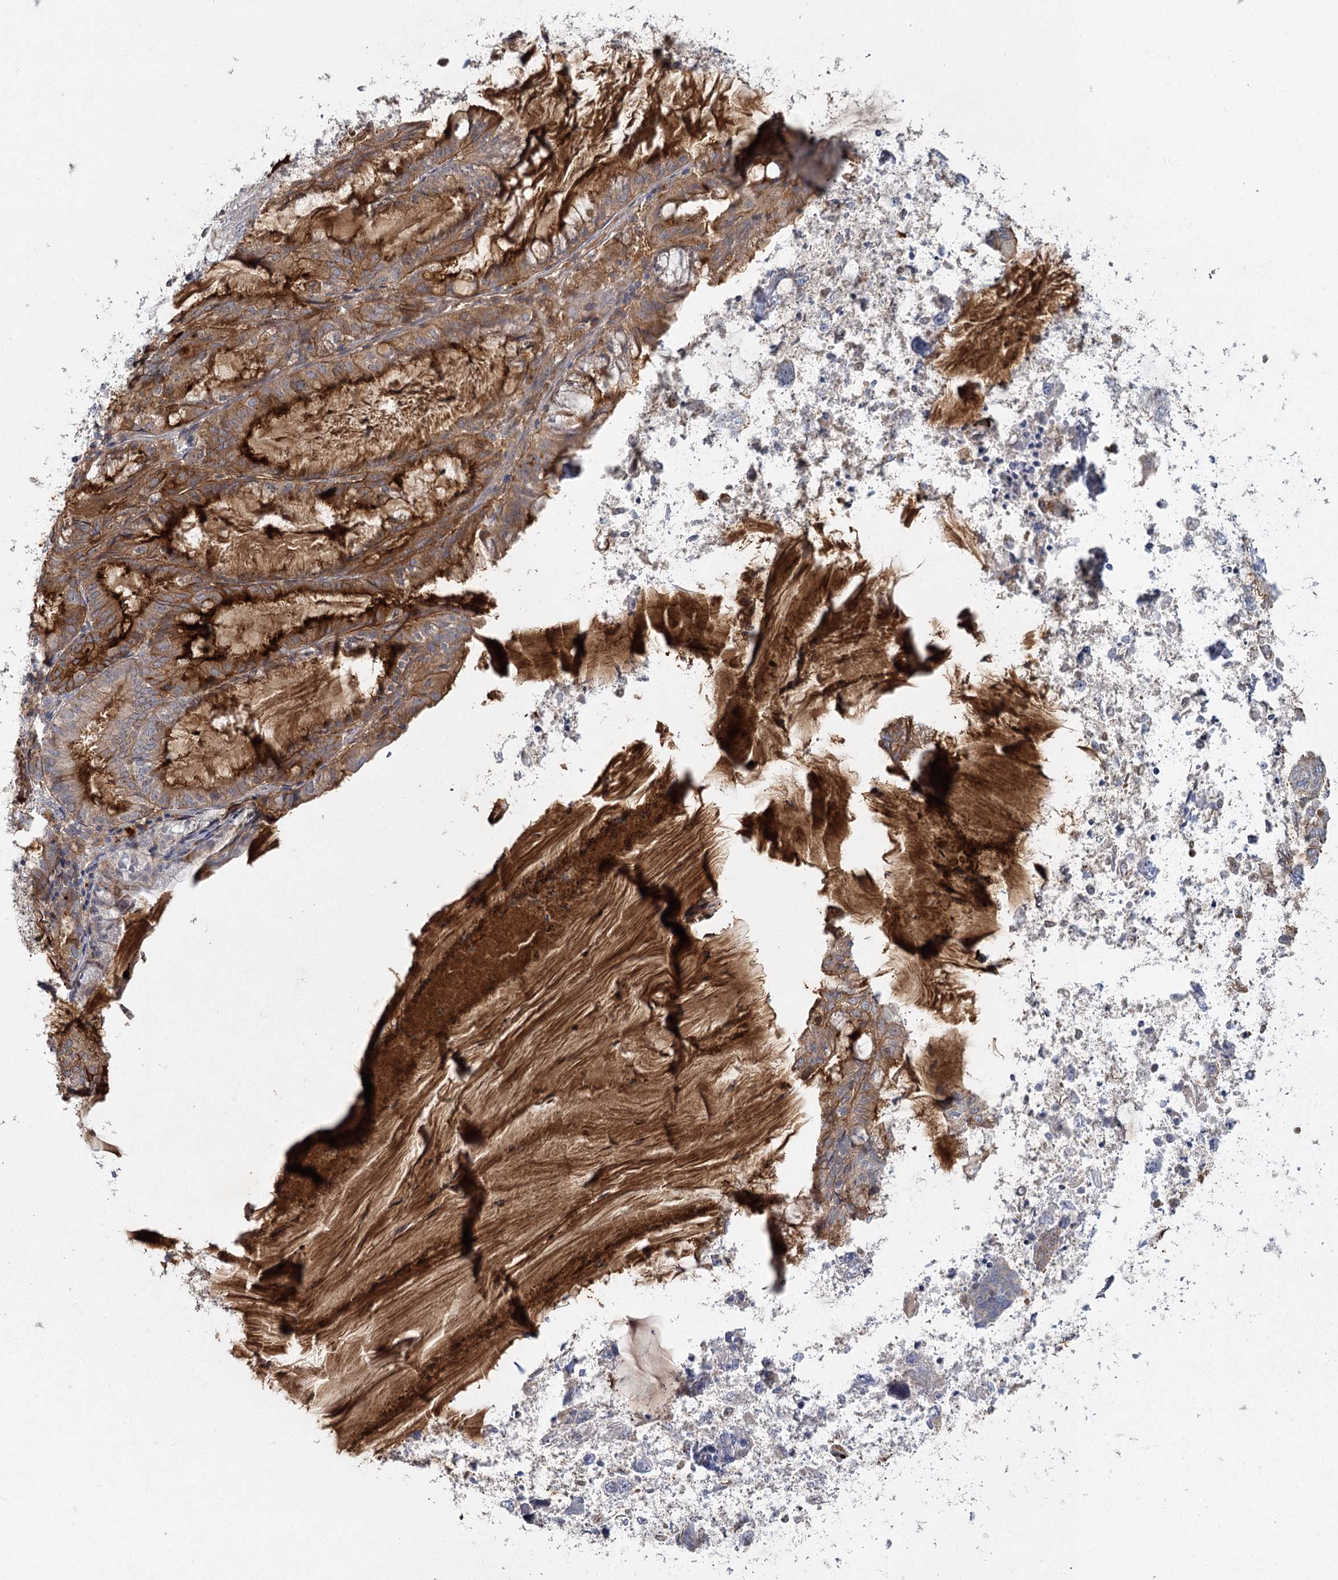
{"staining": {"intensity": "moderate", "quantity": ">75%", "location": "cytoplasmic/membranous"}, "tissue": "endometrial cancer", "cell_type": "Tumor cells", "image_type": "cancer", "snomed": [{"axis": "morphology", "description": "Adenocarcinoma, NOS"}, {"axis": "topography", "description": "Endometrium"}], "caption": "The histopathology image displays staining of endometrial adenocarcinoma, revealing moderate cytoplasmic/membranous protein staining (brown color) within tumor cells.", "gene": "ANGPTL5", "patient": {"sex": "female", "age": 86}}